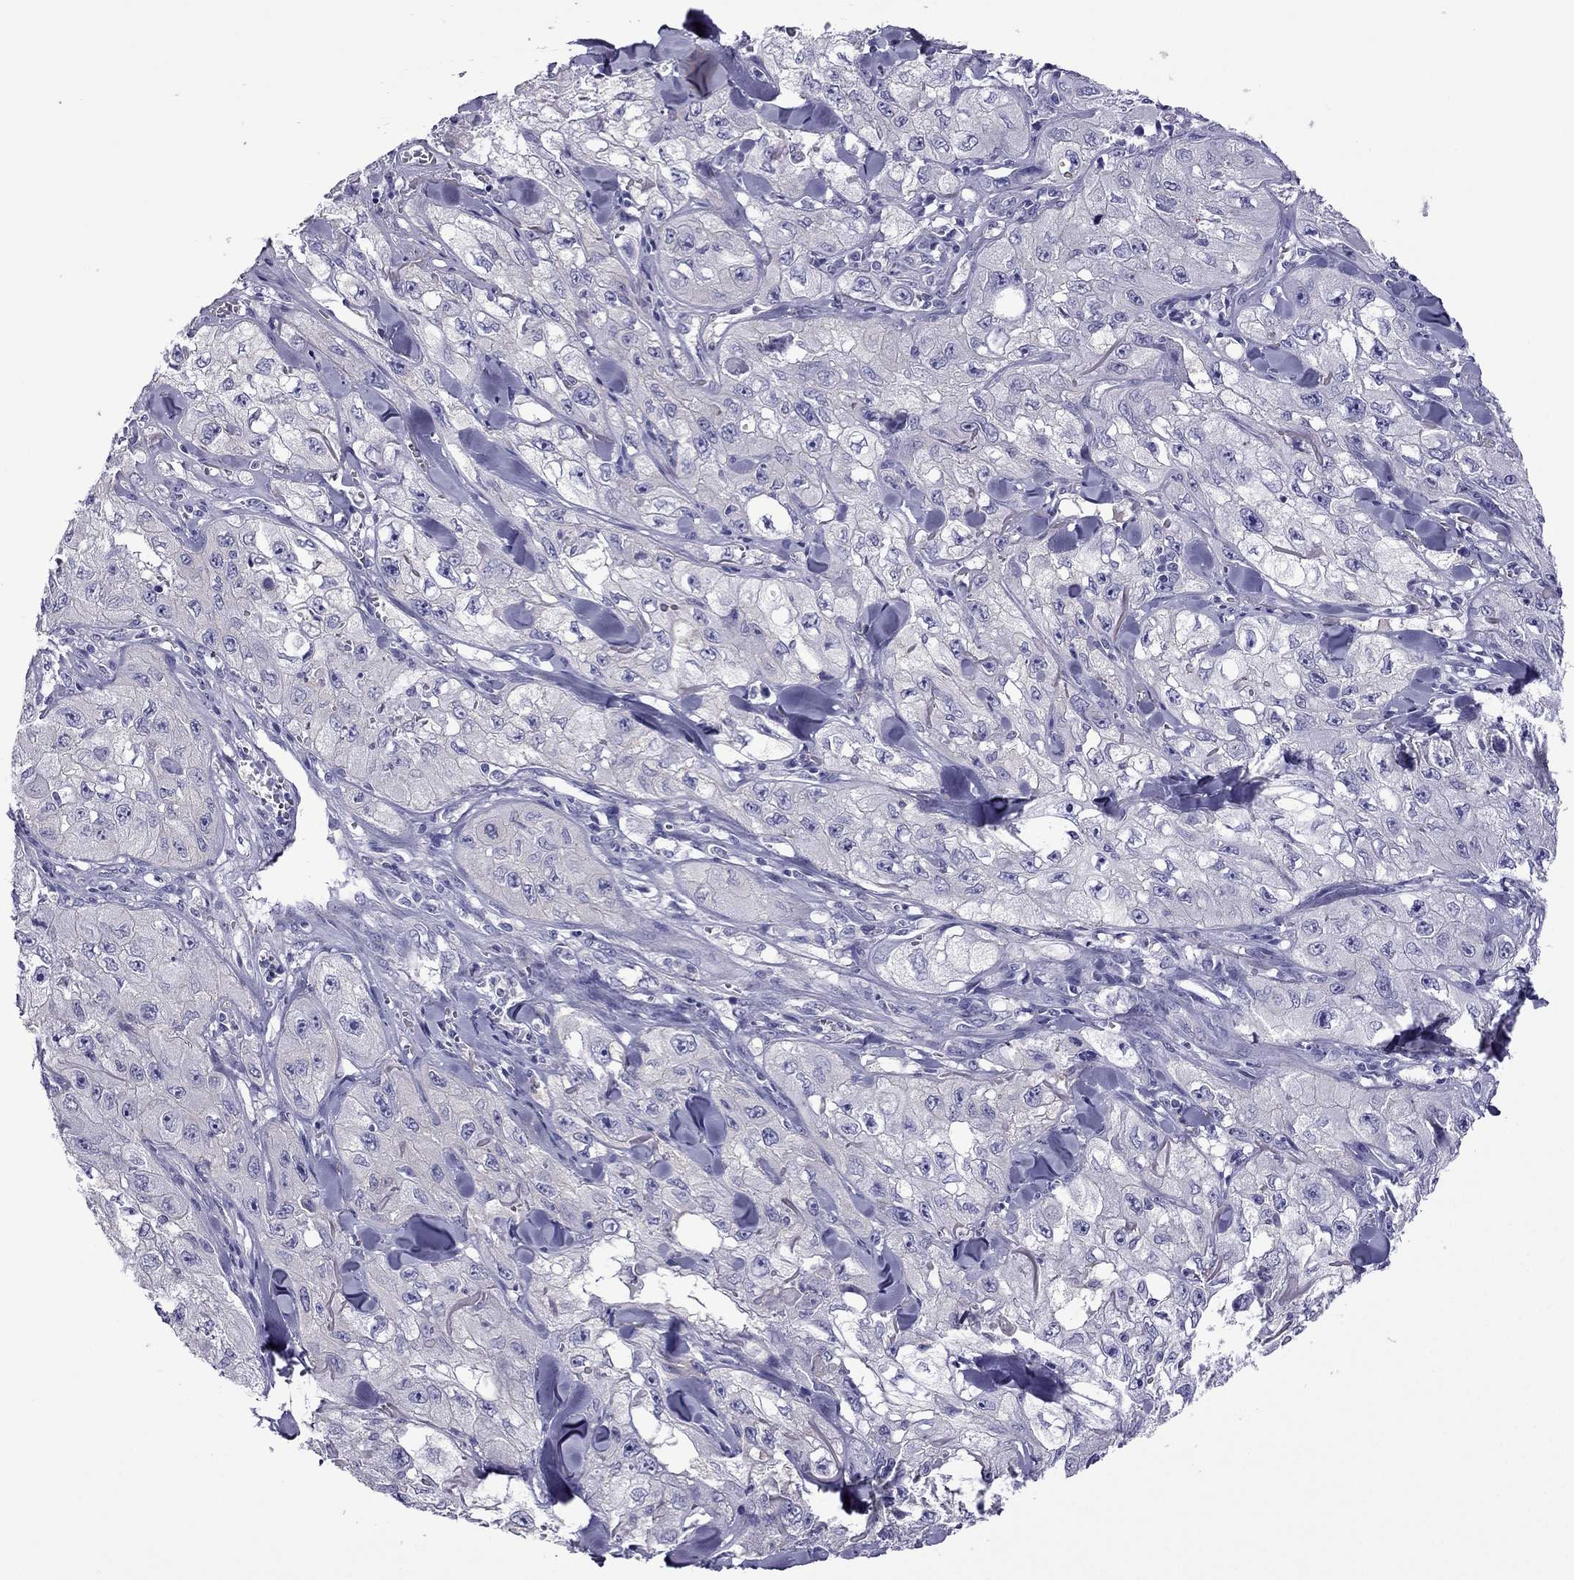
{"staining": {"intensity": "negative", "quantity": "none", "location": "none"}, "tissue": "skin cancer", "cell_type": "Tumor cells", "image_type": "cancer", "snomed": [{"axis": "morphology", "description": "Squamous cell carcinoma, NOS"}, {"axis": "topography", "description": "Skin"}, {"axis": "topography", "description": "Subcutis"}], "caption": "Skin squamous cell carcinoma was stained to show a protein in brown. There is no significant staining in tumor cells.", "gene": "GJA8", "patient": {"sex": "male", "age": 73}}